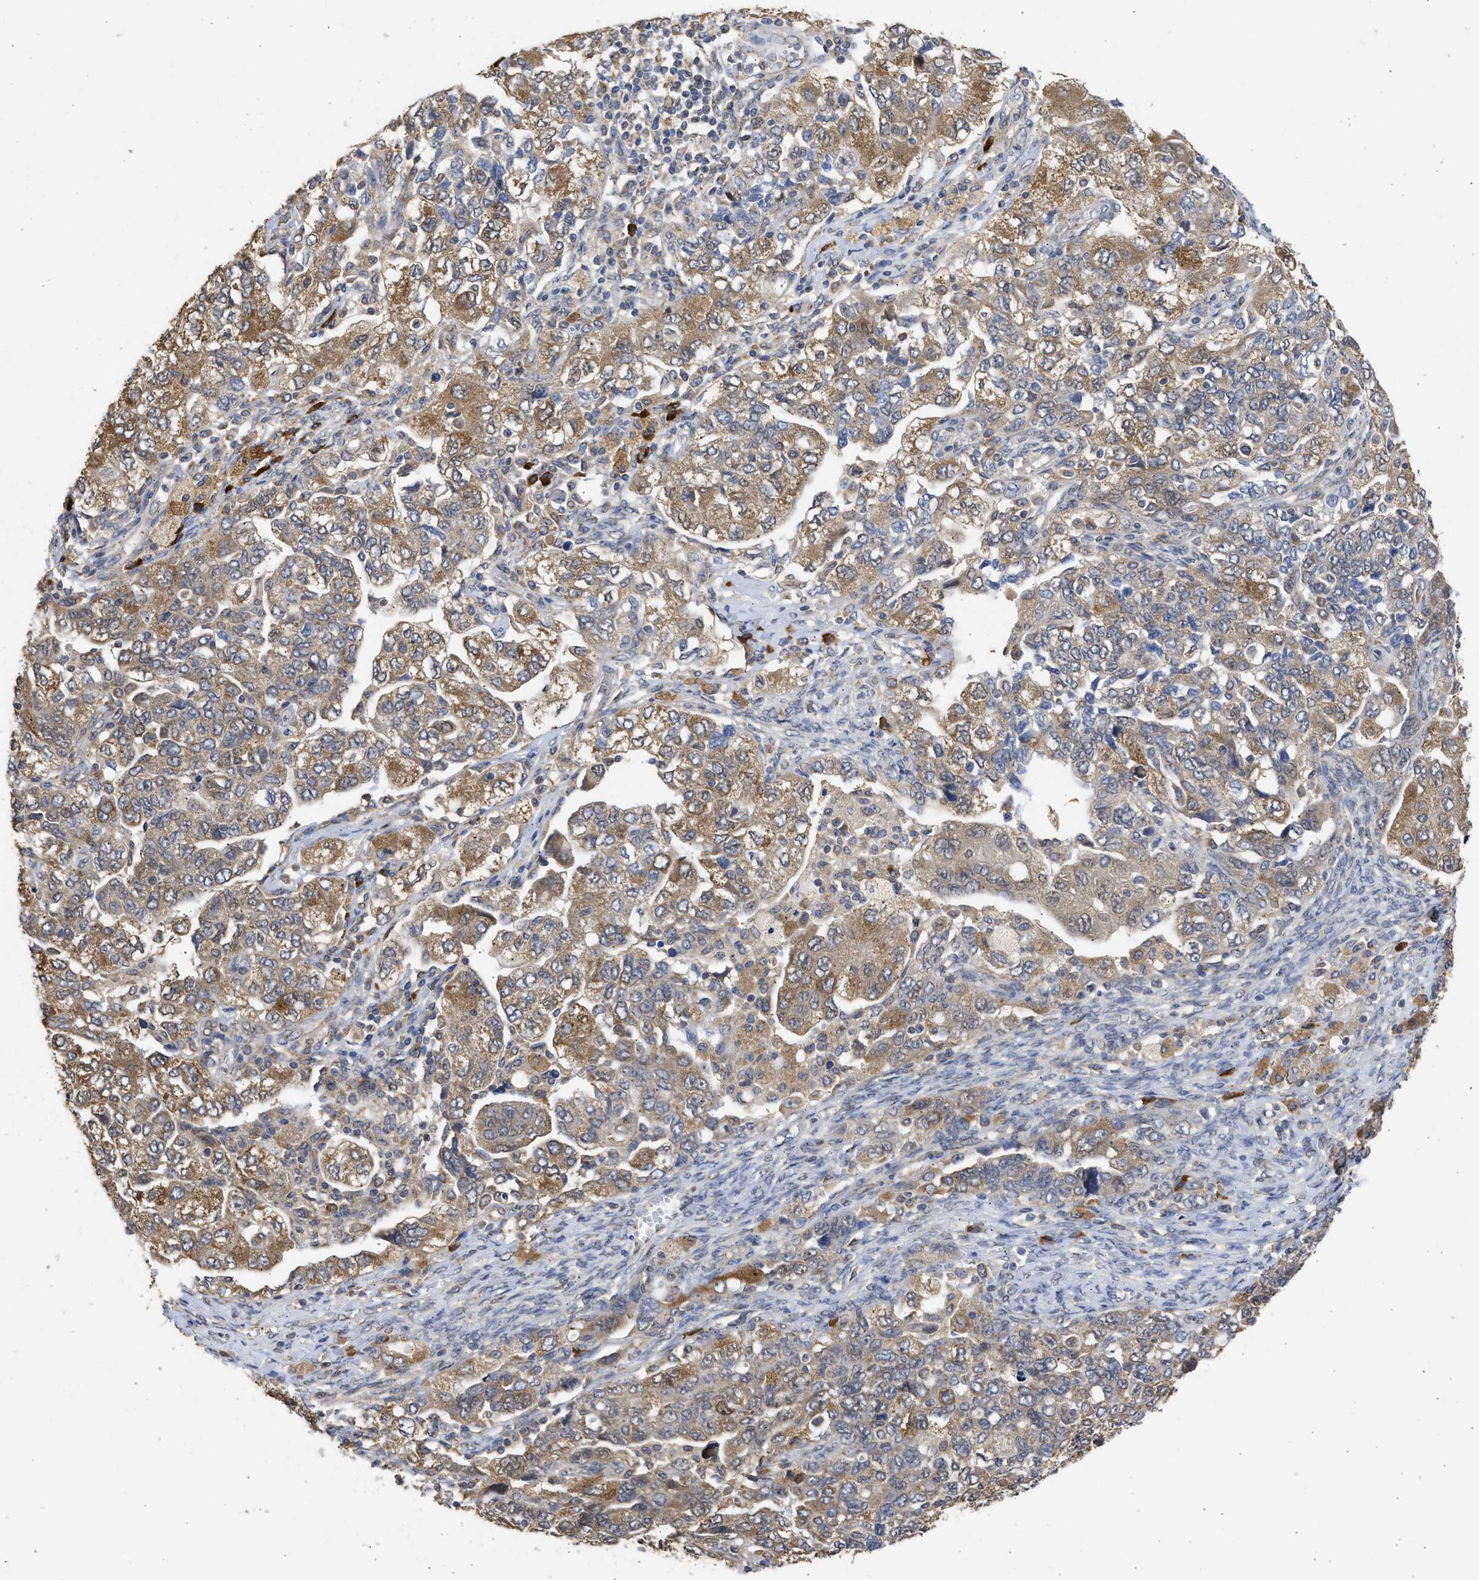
{"staining": {"intensity": "moderate", "quantity": ">75%", "location": "cytoplasmic/membranous"}, "tissue": "ovarian cancer", "cell_type": "Tumor cells", "image_type": "cancer", "snomed": [{"axis": "morphology", "description": "Carcinoma, NOS"}, {"axis": "morphology", "description": "Cystadenocarcinoma, serous, NOS"}, {"axis": "topography", "description": "Ovary"}], "caption": "Immunohistochemical staining of human carcinoma (ovarian) exhibits medium levels of moderate cytoplasmic/membranous positivity in approximately >75% of tumor cells.", "gene": "DNAJC1", "patient": {"sex": "female", "age": 69}}